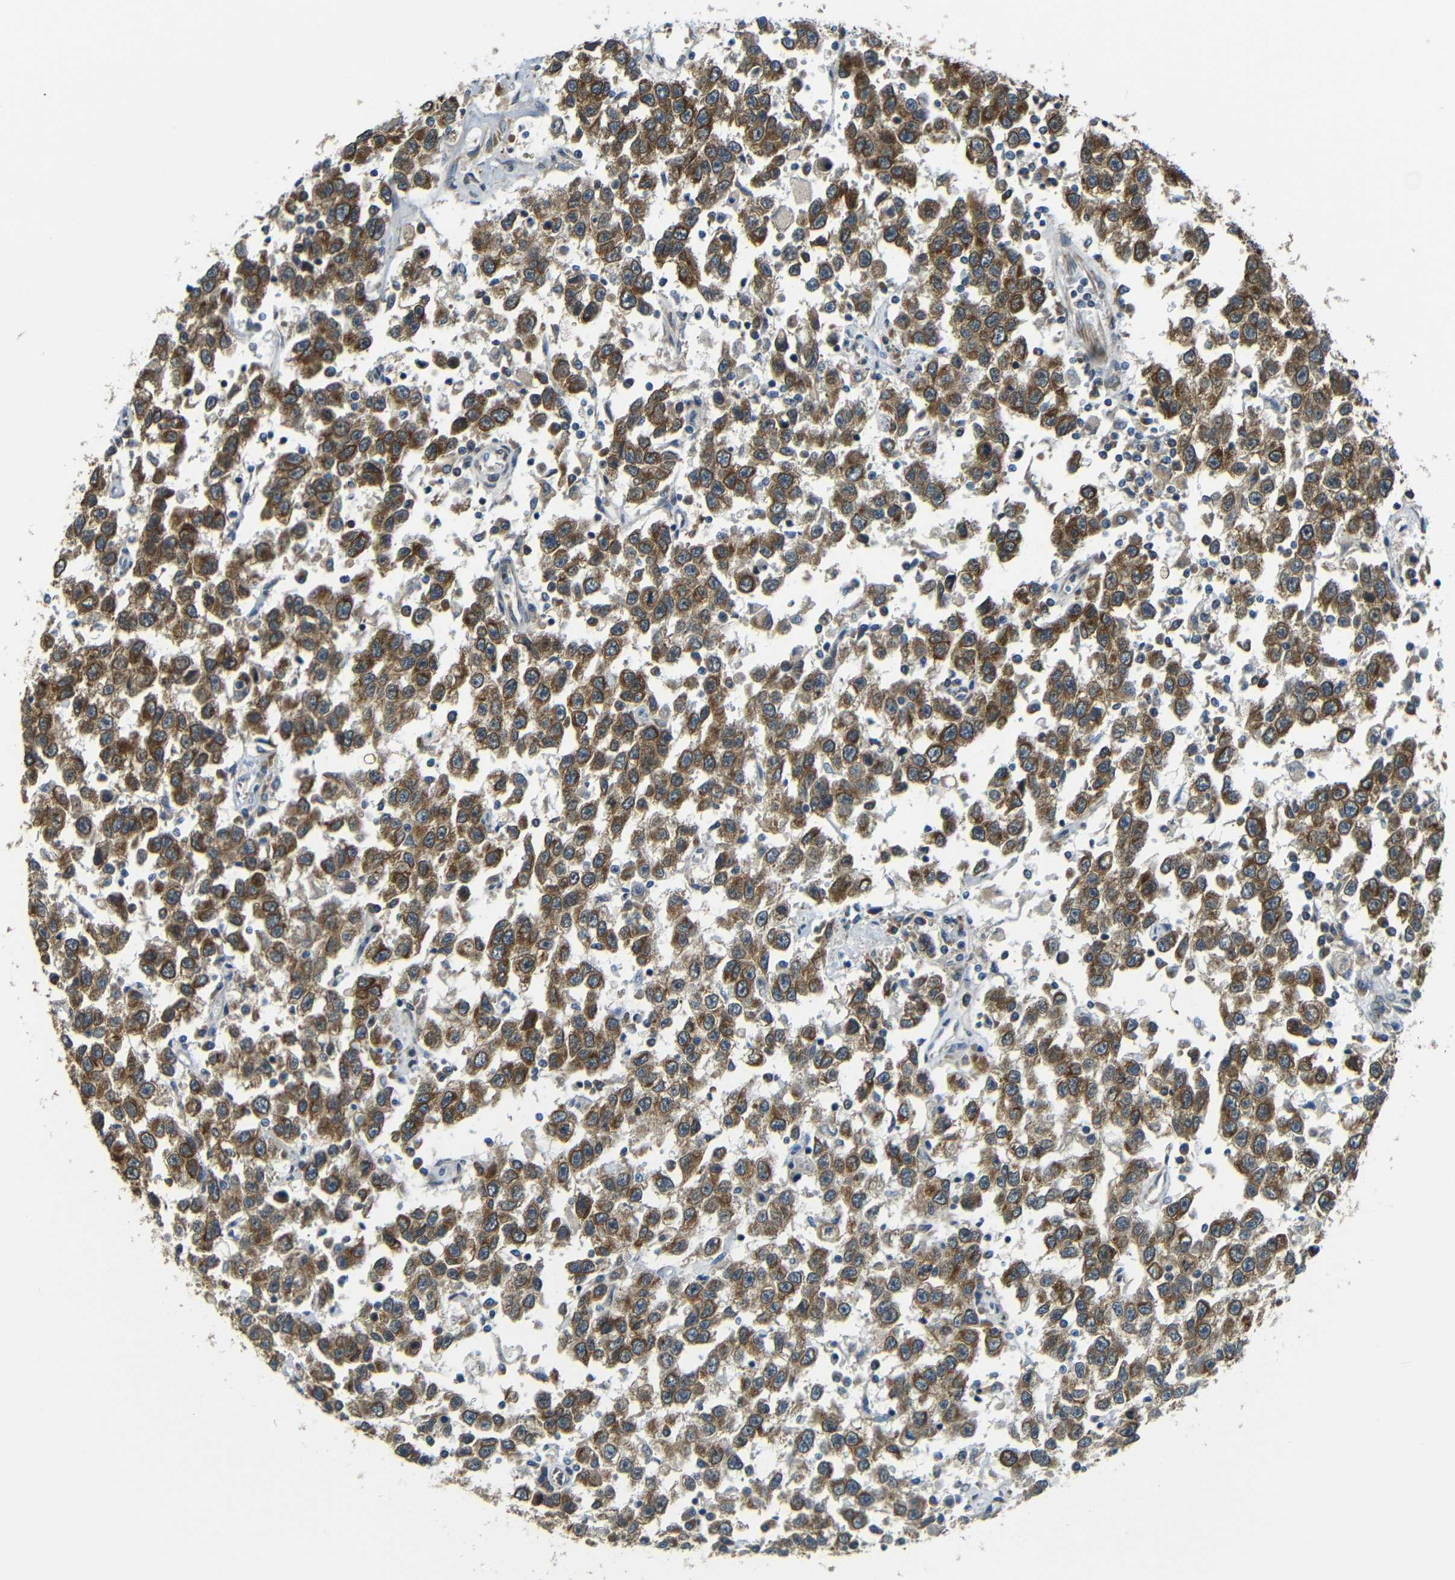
{"staining": {"intensity": "strong", "quantity": ">75%", "location": "cytoplasmic/membranous"}, "tissue": "testis cancer", "cell_type": "Tumor cells", "image_type": "cancer", "snomed": [{"axis": "morphology", "description": "Seminoma, NOS"}, {"axis": "topography", "description": "Testis"}], "caption": "IHC (DAB (3,3'-diaminobenzidine)) staining of testis seminoma displays strong cytoplasmic/membranous protein positivity in about >75% of tumor cells.", "gene": "VAPB", "patient": {"sex": "male", "age": 41}}